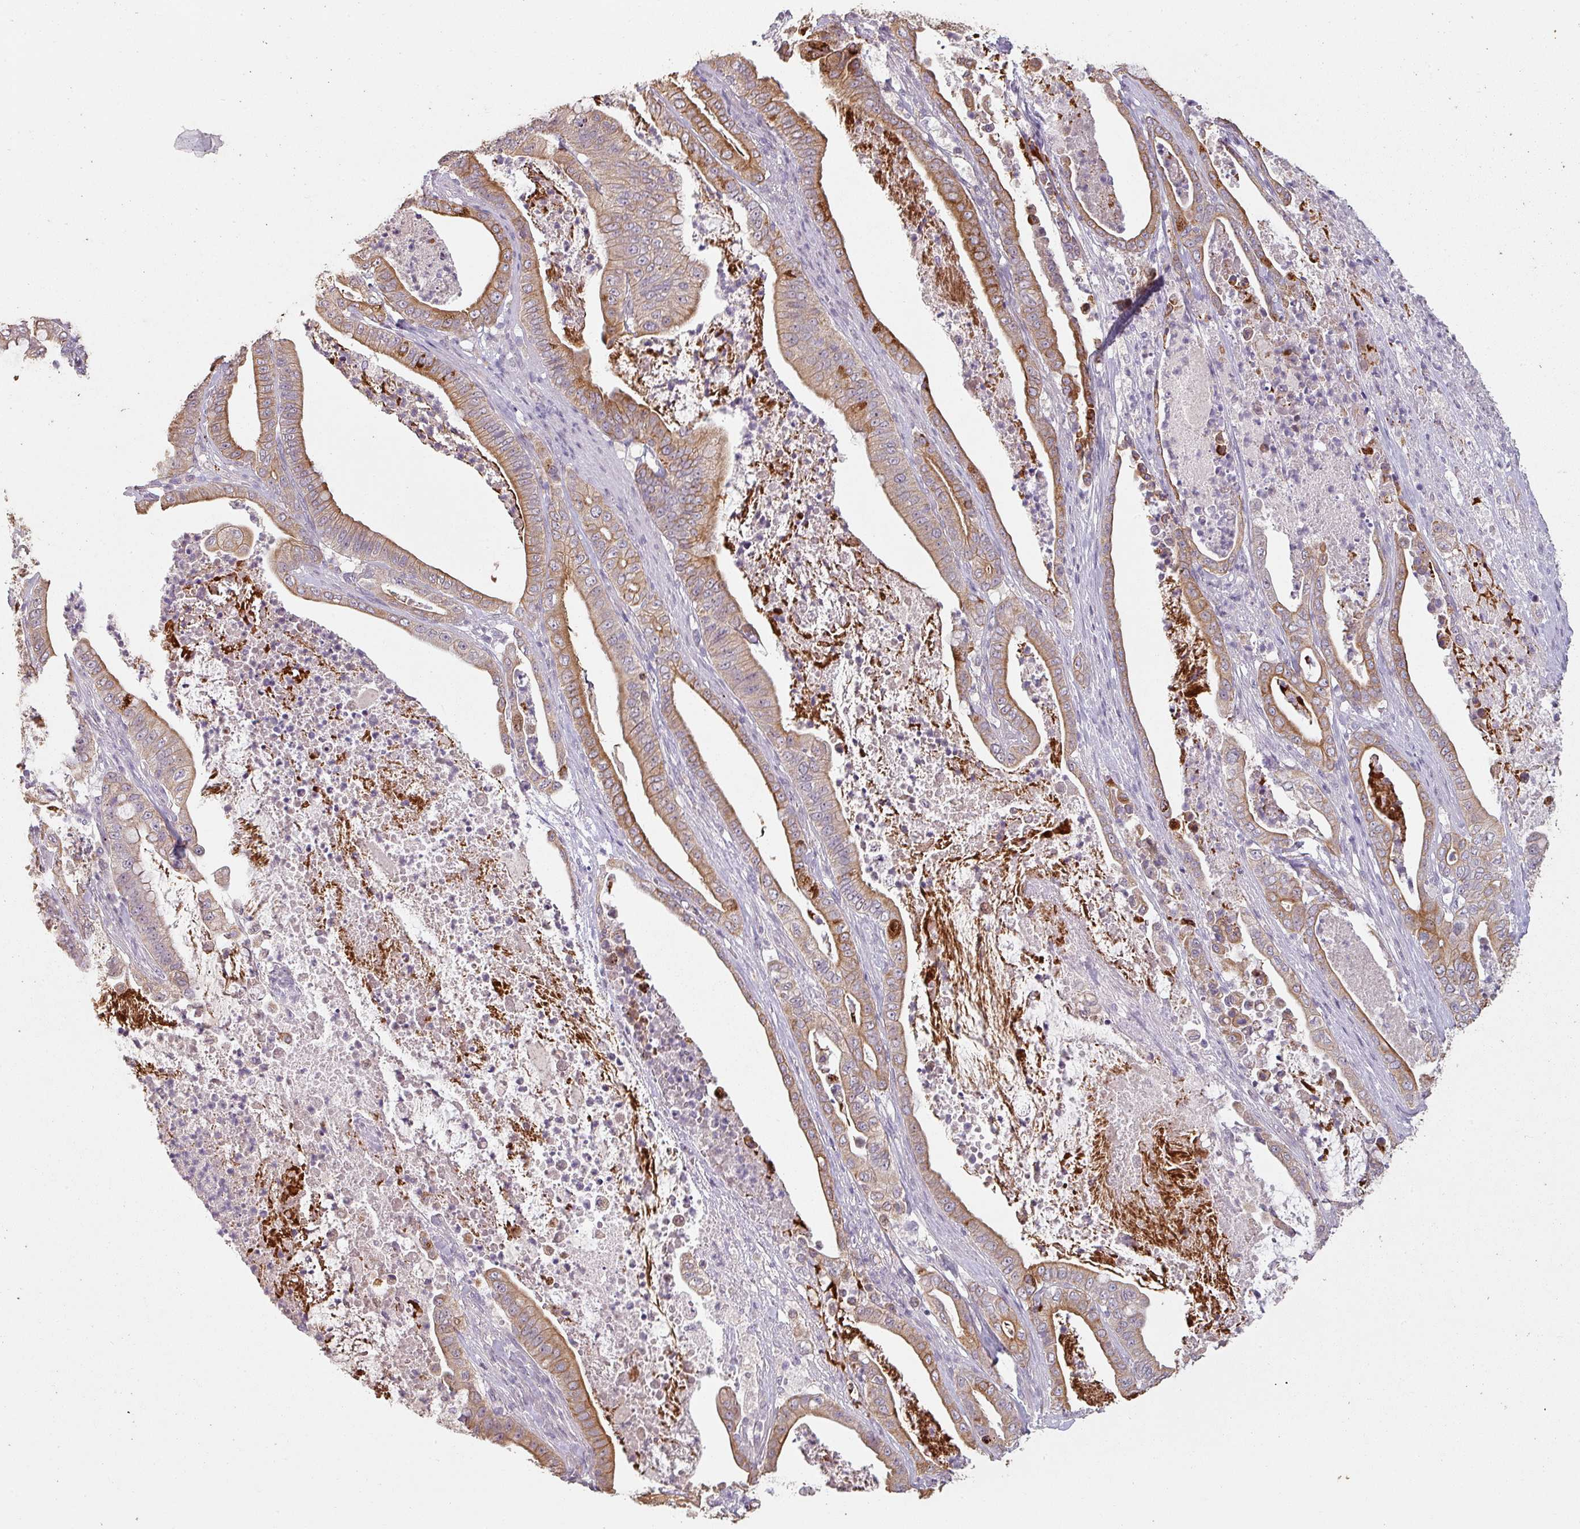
{"staining": {"intensity": "moderate", "quantity": "25%-75%", "location": "cytoplasmic/membranous"}, "tissue": "pancreatic cancer", "cell_type": "Tumor cells", "image_type": "cancer", "snomed": [{"axis": "morphology", "description": "Adenocarcinoma, NOS"}, {"axis": "topography", "description": "Pancreas"}], "caption": "A micrograph showing moderate cytoplasmic/membranous staining in approximately 25%-75% of tumor cells in adenocarcinoma (pancreatic), as visualized by brown immunohistochemical staining.", "gene": "LYPLA1", "patient": {"sex": "male", "age": 71}}